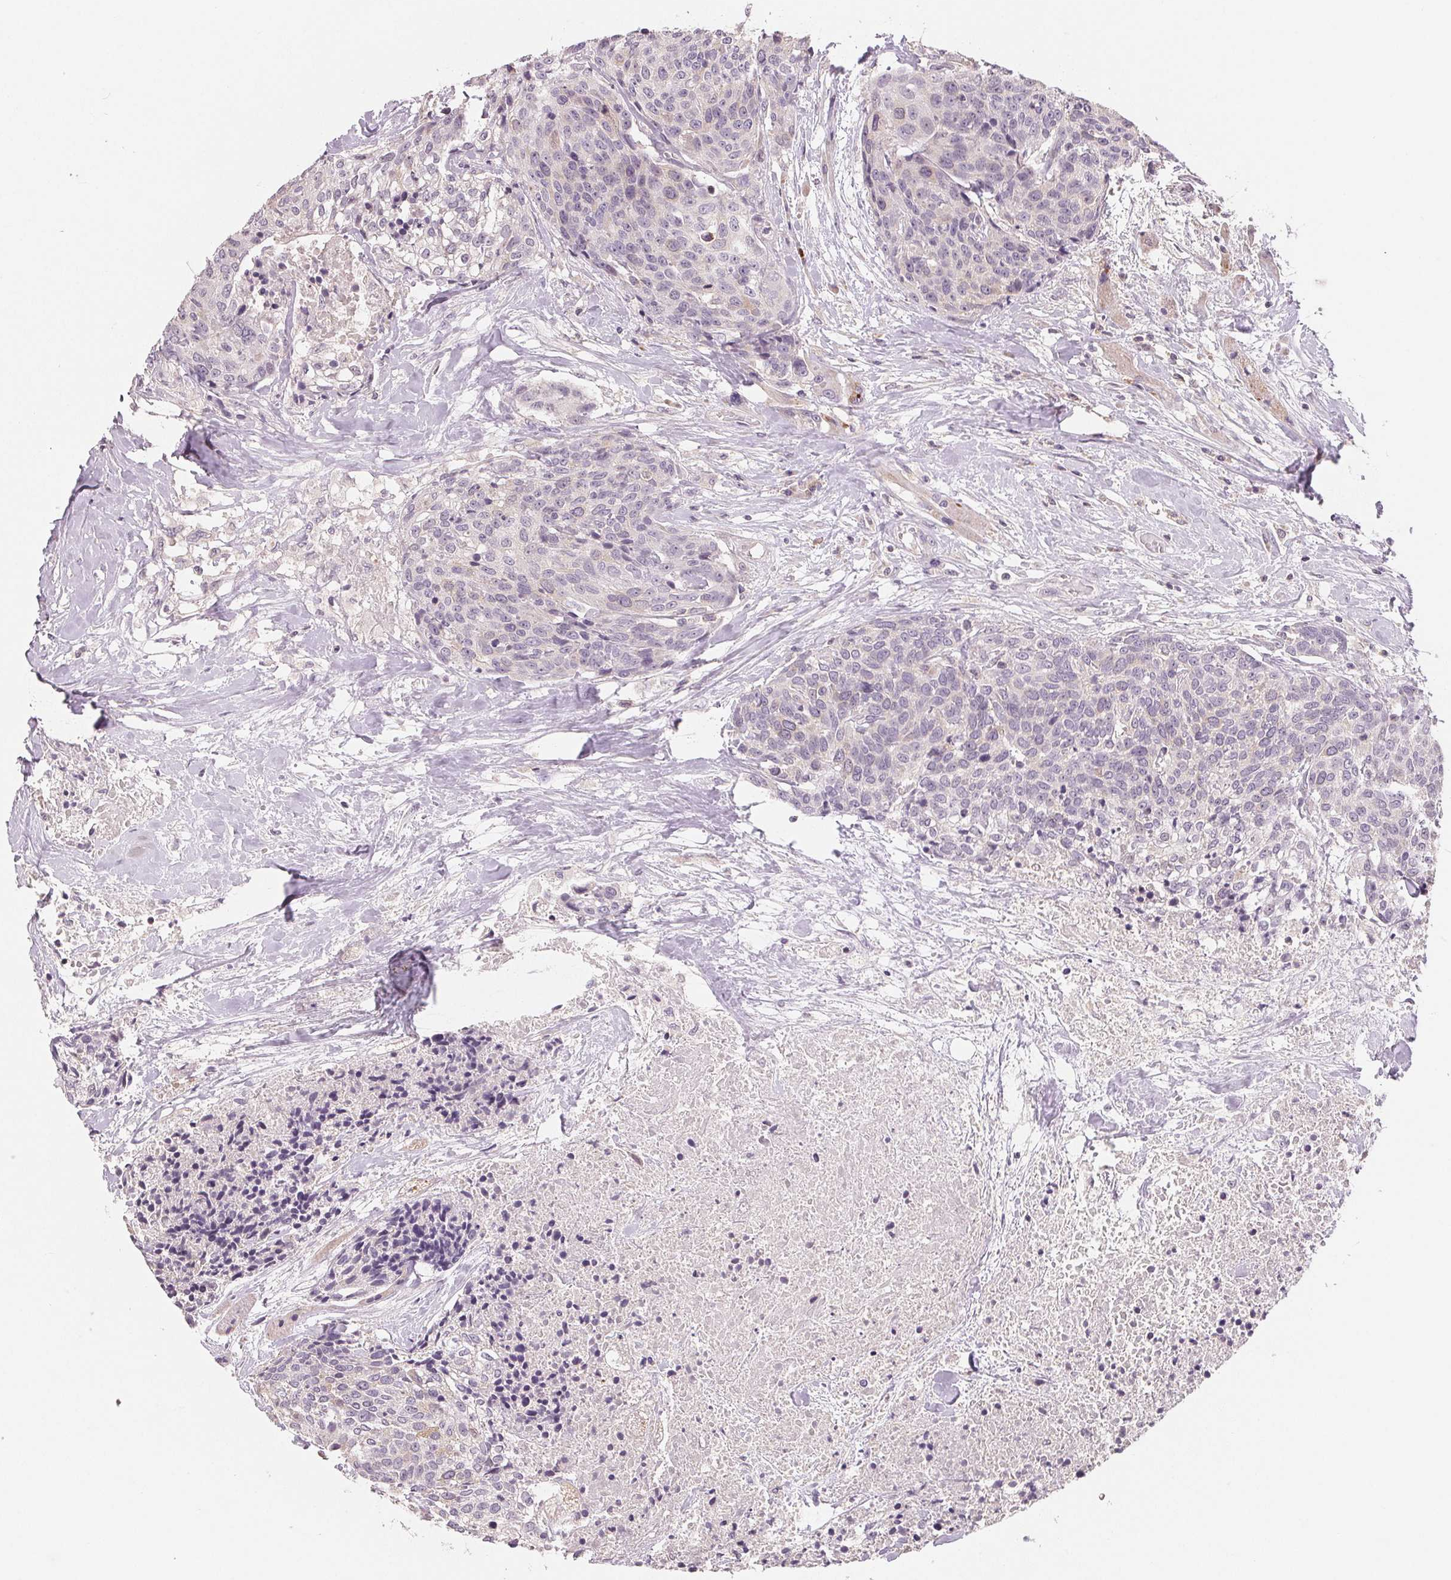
{"staining": {"intensity": "negative", "quantity": "none", "location": "none"}, "tissue": "head and neck cancer", "cell_type": "Tumor cells", "image_type": "cancer", "snomed": [{"axis": "morphology", "description": "Squamous cell carcinoma, NOS"}, {"axis": "topography", "description": "Oral tissue"}, {"axis": "topography", "description": "Head-Neck"}], "caption": "IHC of head and neck cancer (squamous cell carcinoma) shows no expression in tumor cells.", "gene": "AQP8", "patient": {"sex": "male", "age": 64}}